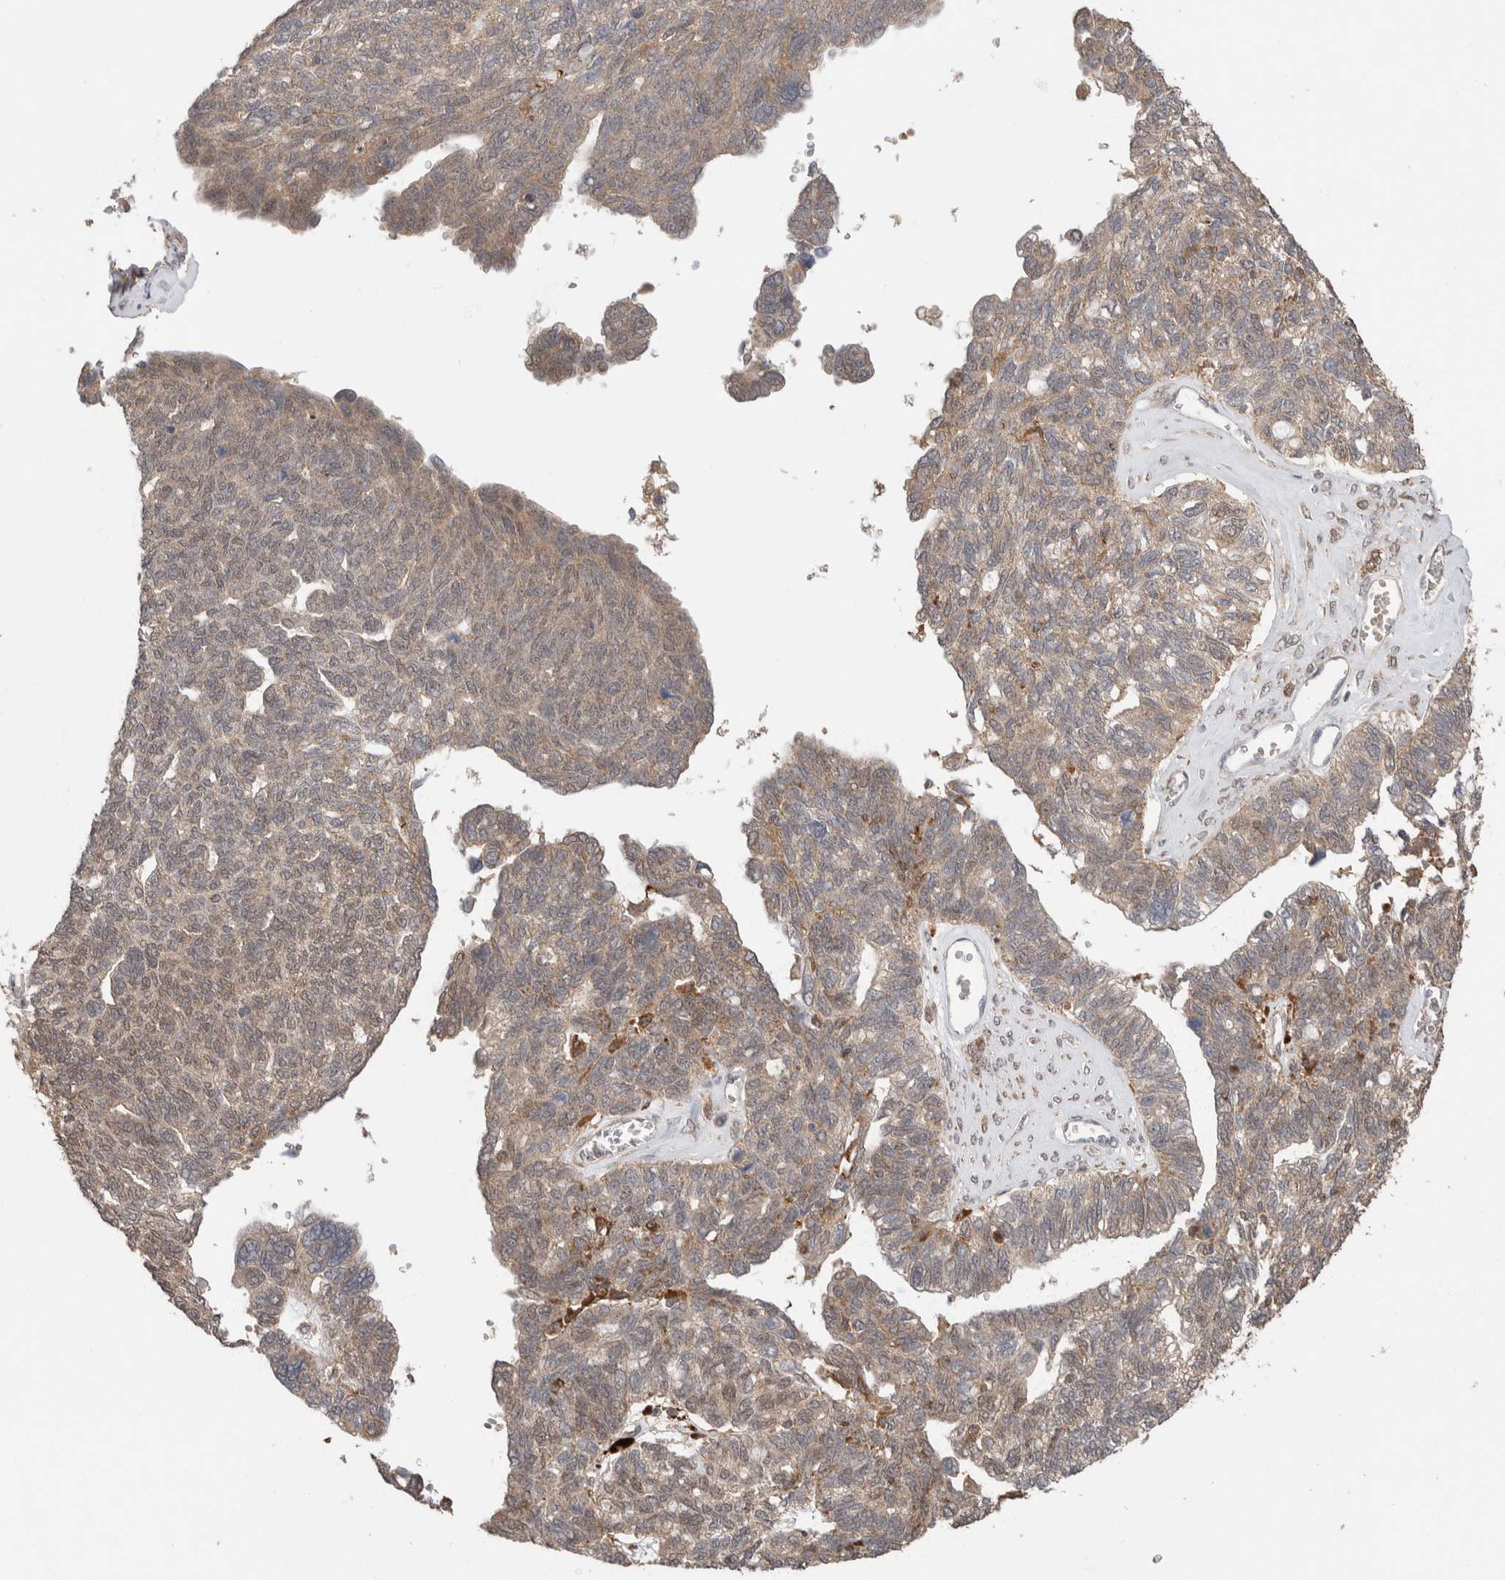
{"staining": {"intensity": "weak", "quantity": ">75%", "location": "cytoplasmic/membranous,nuclear"}, "tissue": "ovarian cancer", "cell_type": "Tumor cells", "image_type": "cancer", "snomed": [{"axis": "morphology", "description": "Cystadenocarcinoma, serous, NOS"}, {"axis": "topography", "description": "Ovary"}], "caption": "An immunohistochemistry micrograph of neoplastic tissue is shown. Protein staining in brown highlights weak cytoplasmic/membranous and nuclear positivity in ovarian cancer within tumor cells.", "gene": "KCNJ5", "patient": {"sex": "female", "age": 79}}